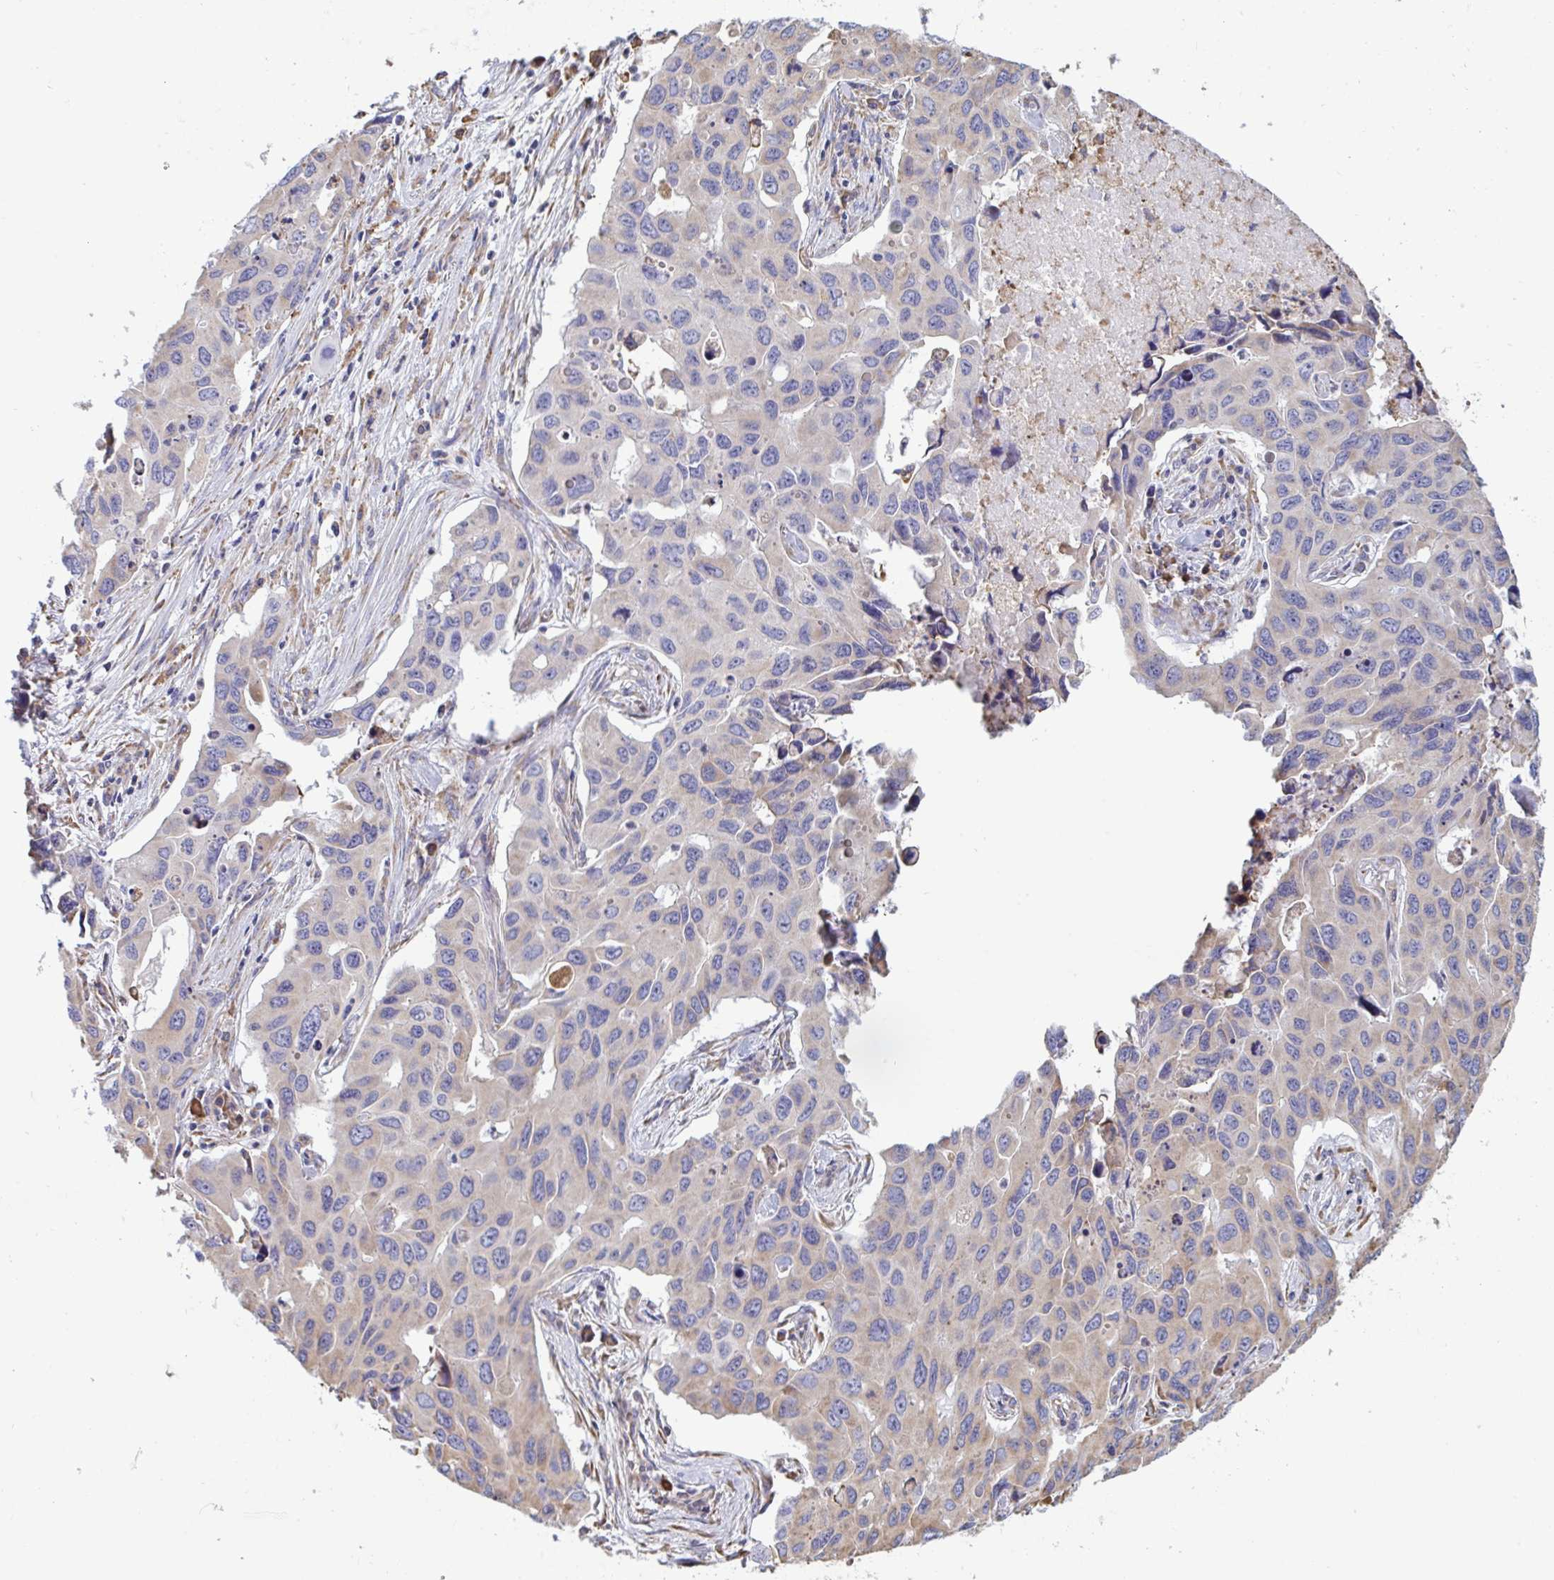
{"staining": {"intensity": "weak", "quantity": "<25%", "location": "cytoplasmic/membranous"}, "tissue": "lung cancer", "cell_type": "Tumor cells", "image_type": "cancer", "snomed": [{"axis": "morphology", "description": "Adenocarcinoma, NOS"}, {"axis": "topography", "description": "Lung"}], "caption": "Immunohistochemistry micrograph of lung cancer (adenocarcinoma) stained for a protein (brown), which displays no positivity in tumor cells.", "gene": "MYMK", "patient": {"sex": "male", "age": 64}}